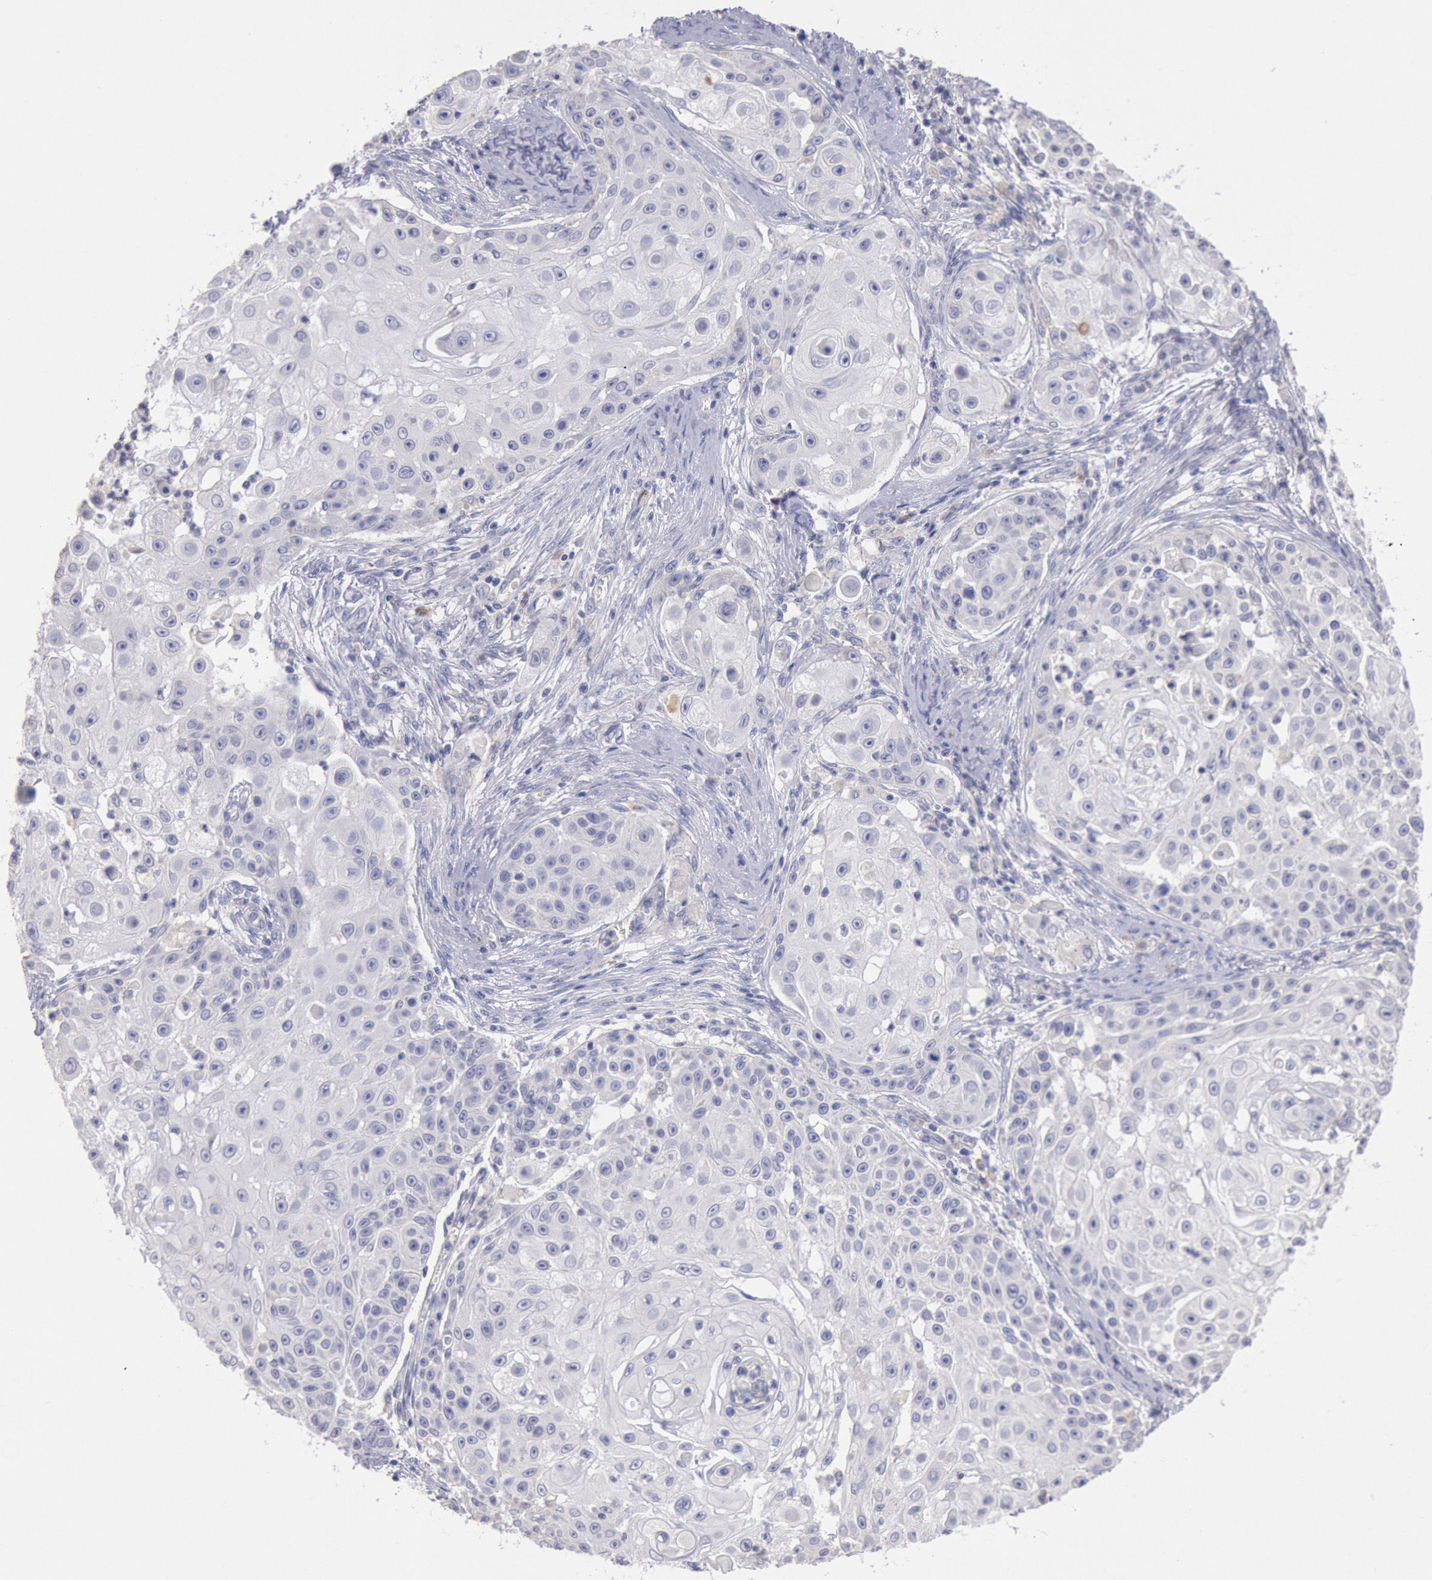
{"staining": {"intensity": "negative", "quantity": "none", "location": "none"}, "tissue": "skin cancer", "cell_type": "Tumor cells", "image_type": "cancer", "snomed": [{"axis": "morphology", "description": "Squamous cell carcinoma, NOS"}, {"axis": "topography", "description": "Skin"}], "caption": "Protein analysis of skin cancer reveals no significant expression in tumor cells.", "gene": "GAL3ST1", "patient": {"sex": "female", "age": 57}}